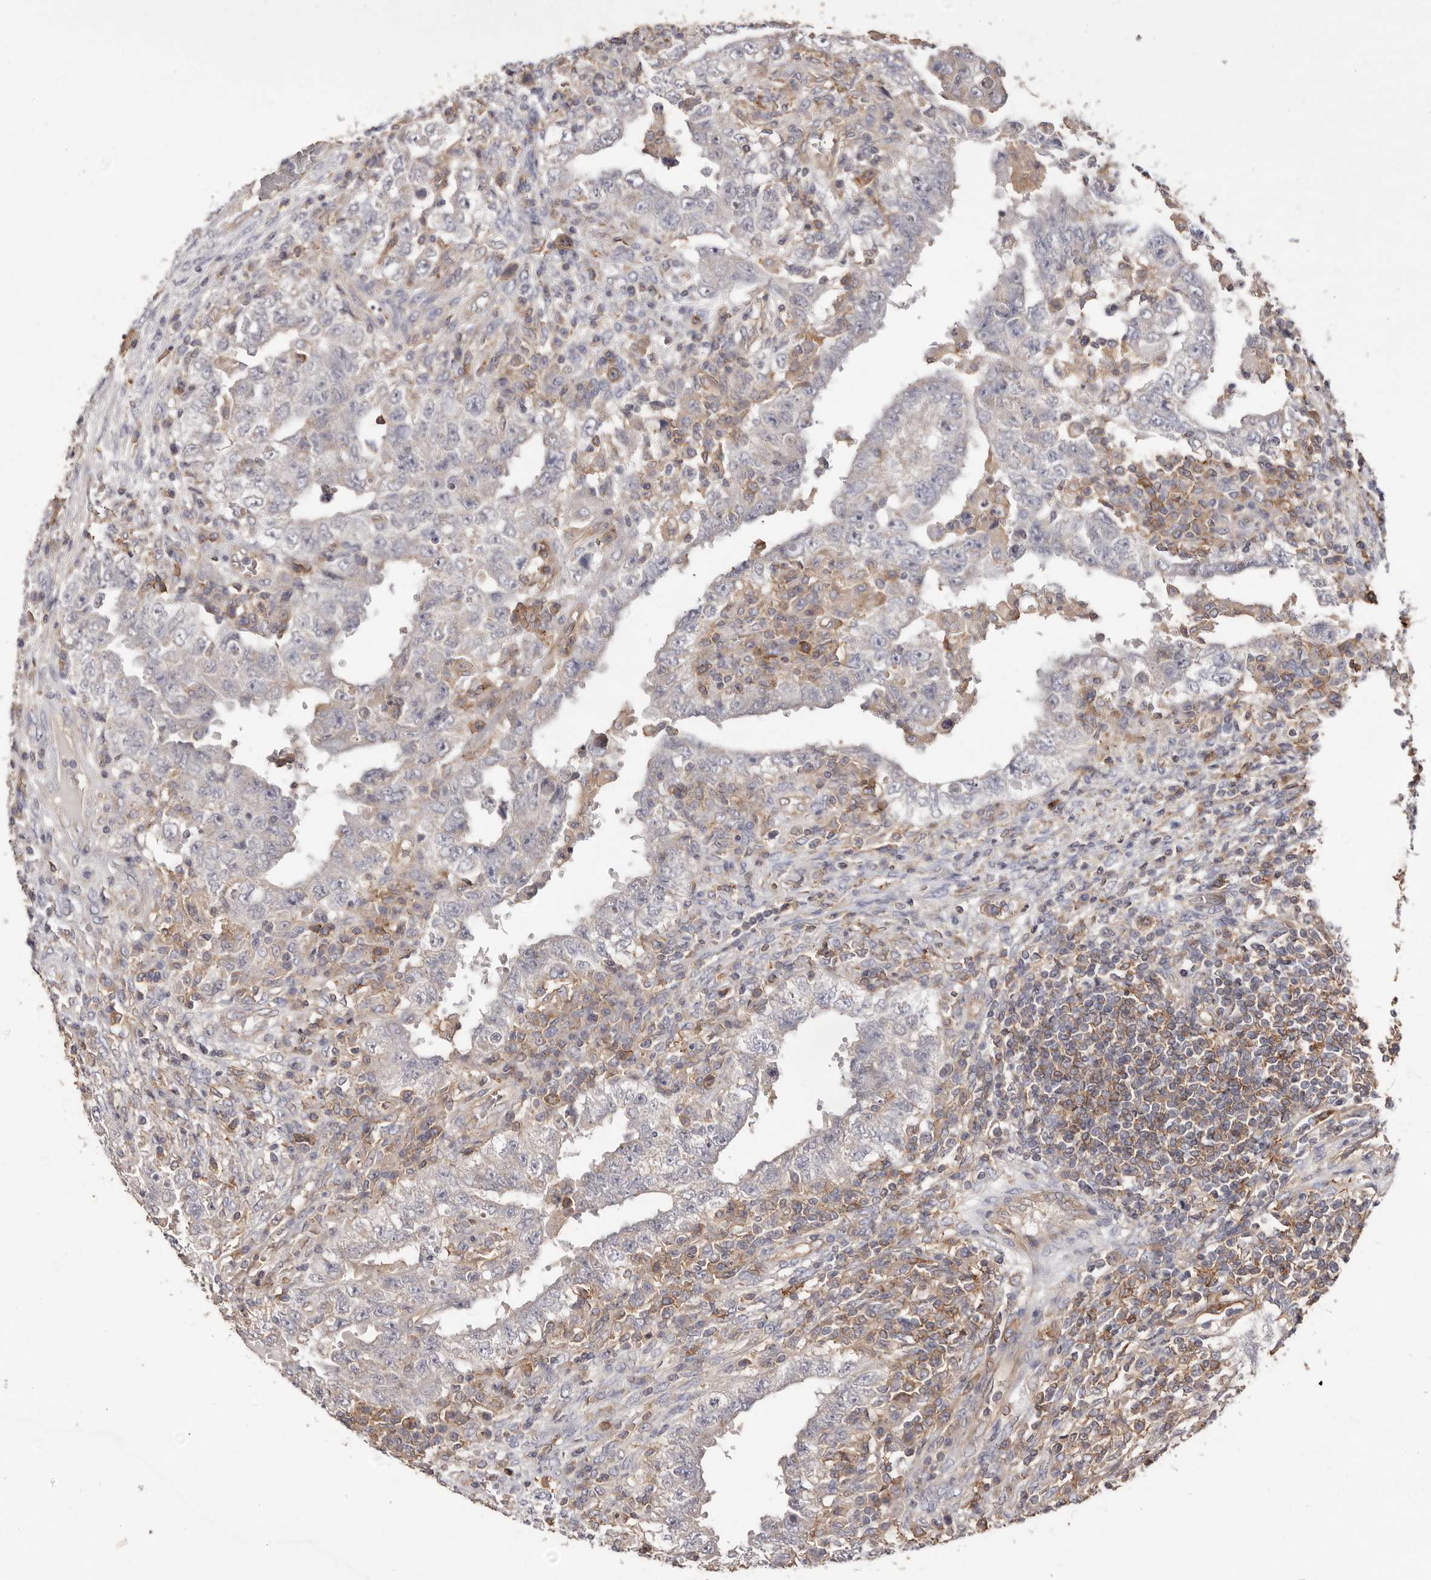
{"staining": {"intensity": "weak", "quantity": "<25%", "location": "cytoplasmic/membranous"}, "tissue": "testis cancer", "cell_type": "Tumor cells", "image_type": "cancer", "snomed": [{"axis": "morphology", "description": "Carcinoma, Embryonal, NOS"}, {"axis": "topography", "description": "Testis"}], "caption": "The IHC photomicrograph has no significant expression in tumor cells of testis cancer (embryonal carcinoma) tissue. The staining was performed using DAB to visualize the protein expression in brown, while the nuclei were stained in blue with hematoxylin (Magnification: 20x).", "gene": "MMACHC", "patient": {"sex": "male", "age": 26}}